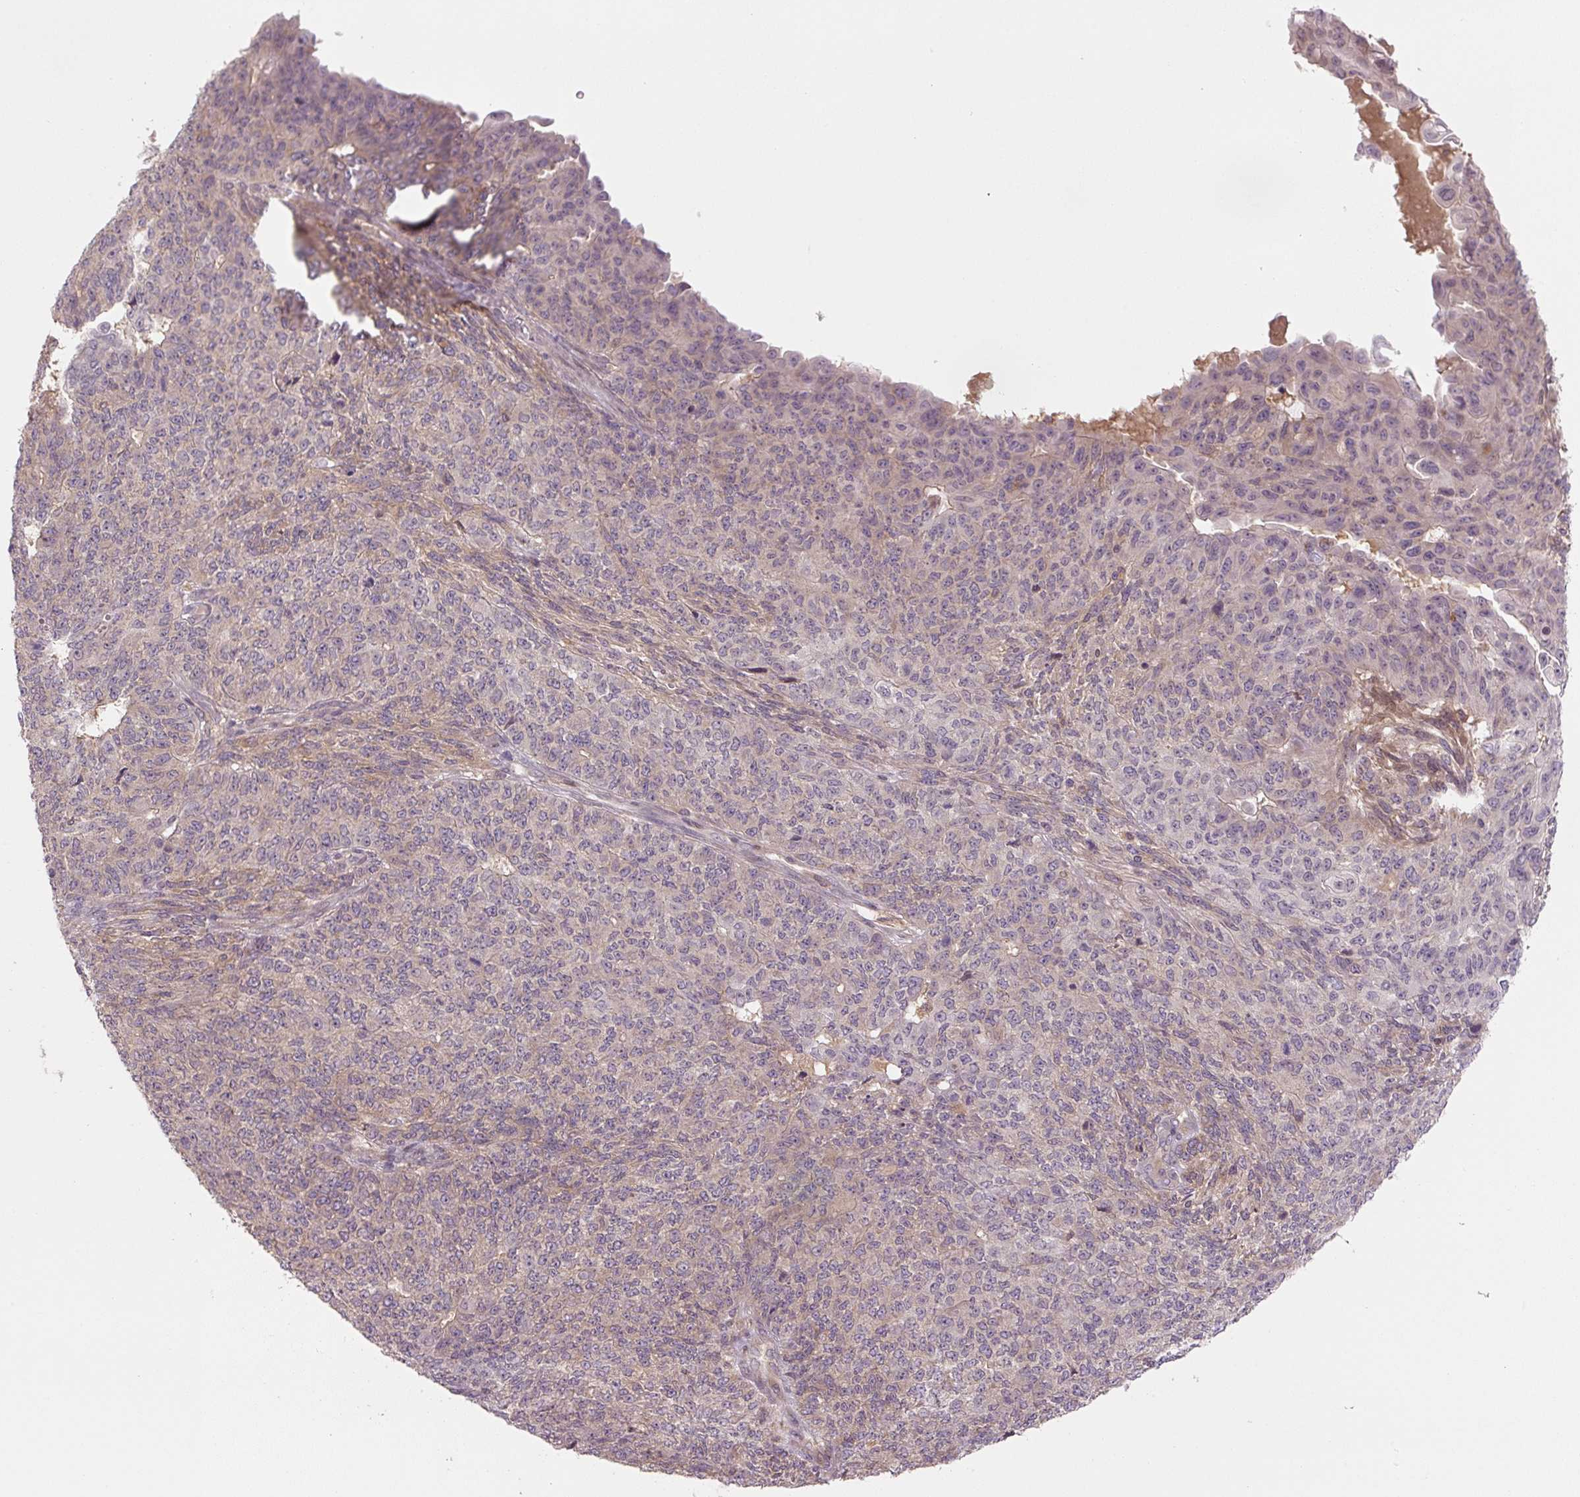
{"staining": {"intensity": "weak", "quantity": "<25%", "location": "cytoplasmic/membranous"}, "tissue": "endometrial cancer", "cell_type": "Tumor cells", "image_type": "cancer", "snomed": [{"axis": "morphology", "description": "Adenocarcinoma, NOS"}, {"axis": "topography", "description": "Endometrium"}], "caption": "Tumor cells are negative for brown protein staining in endometrial adenocarcinoma. (Stains: DAB immunohistochemistry with hematoxylin counter stain, Microscopy: brightfield microscopy at high magnification).", "gene": "C2orf73", "patient": {"sex": "female", "age": 32}}